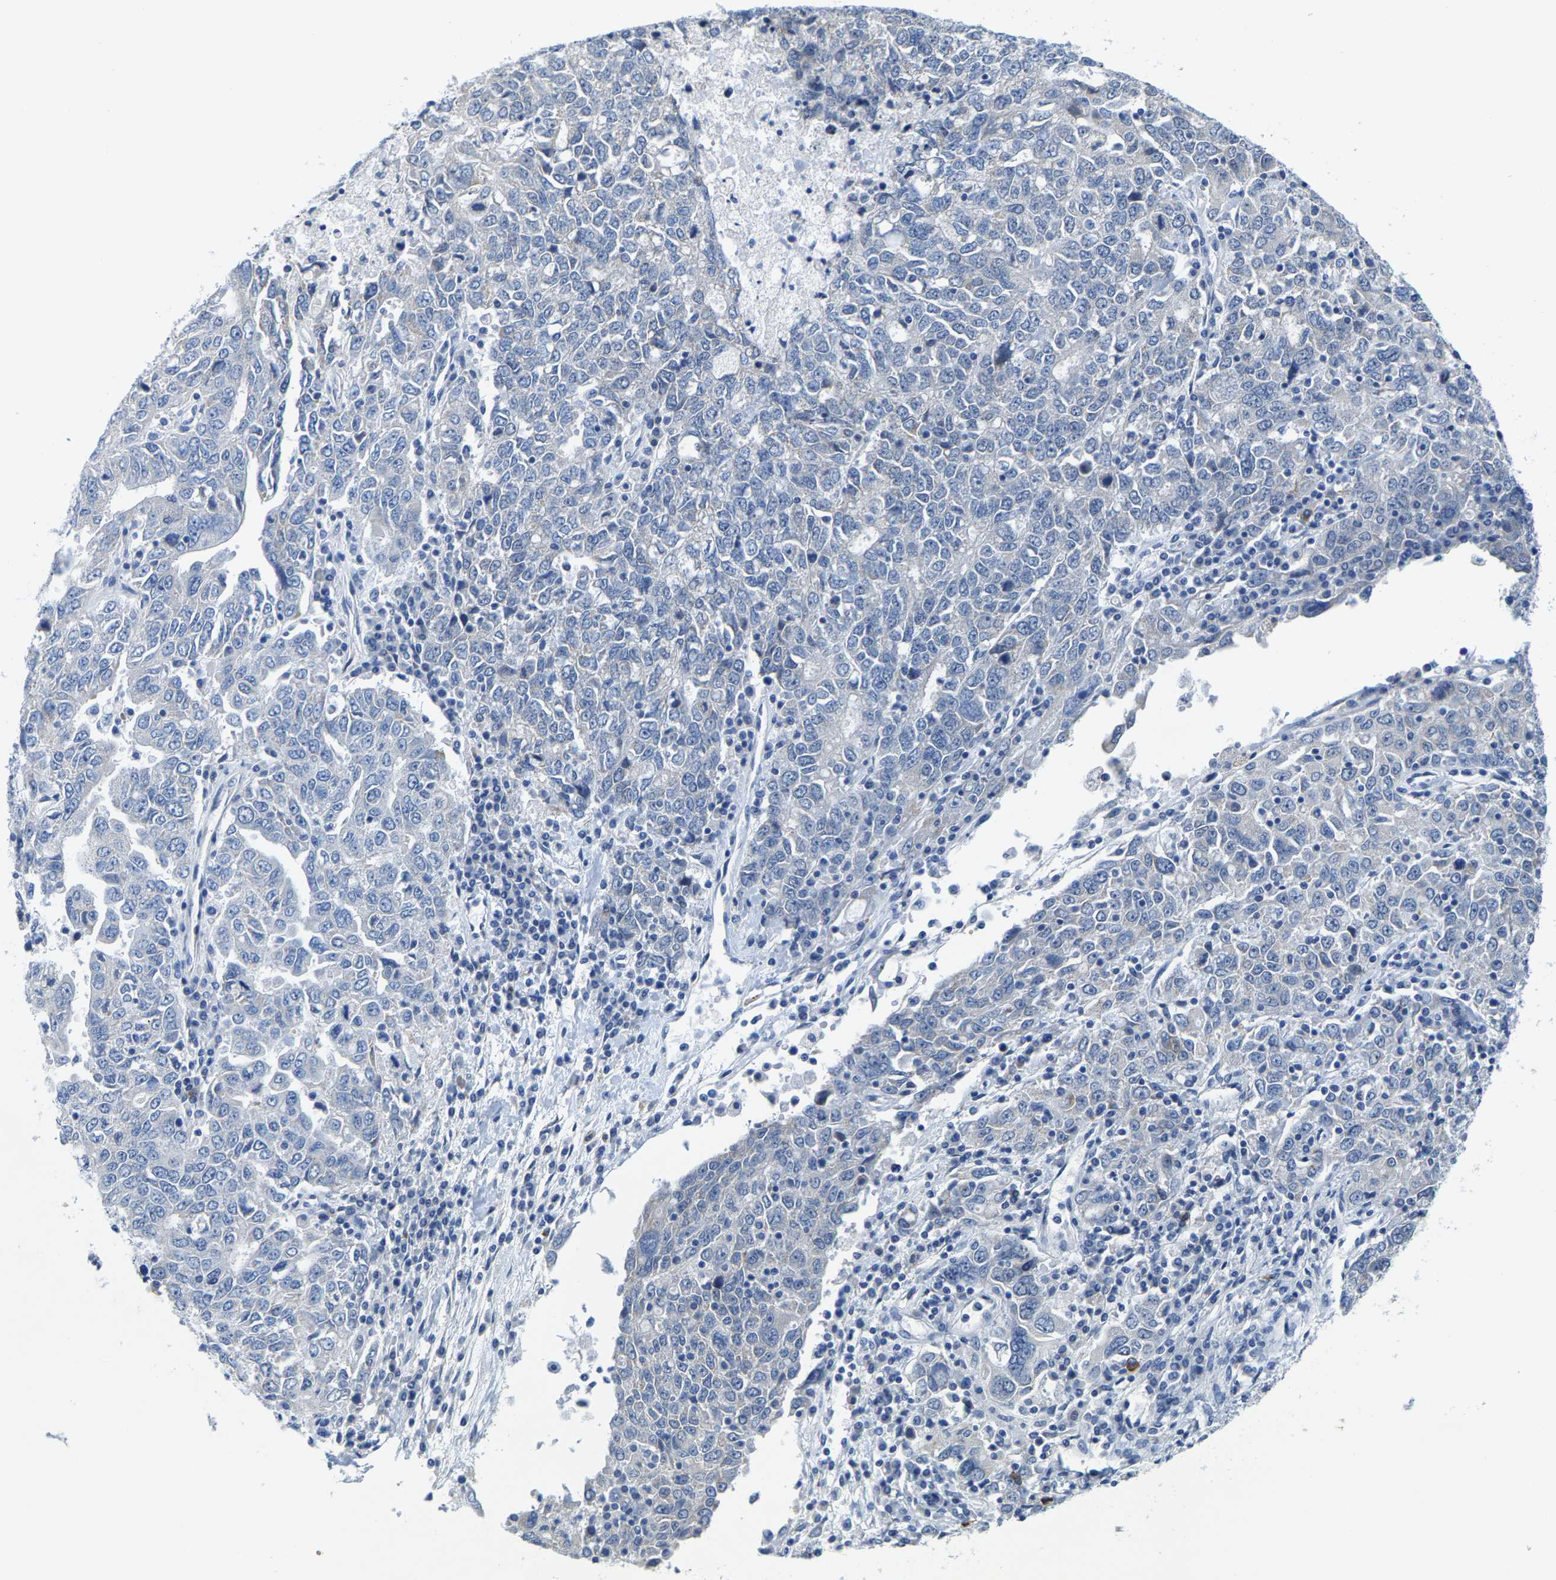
{"staining": {"intensity": "negative", "quantity": "none", "location": "none"}, "tissue": "ovarian cancer", "cell_type": "Tumor cells", "image_type": "cancer", "snomed": [{"axis": "morphology", "description": "Carcinoma, endometroid"}, {"axis": "topography", "description": "Ovary"}], "caption": "IHC histopathology image of ovarian endometroid carcinoma stained for a protein (brown), which displays no staining in tumor cells.", "gene": "KLHL1", "patient": {"sex": "female", "age": 62}}